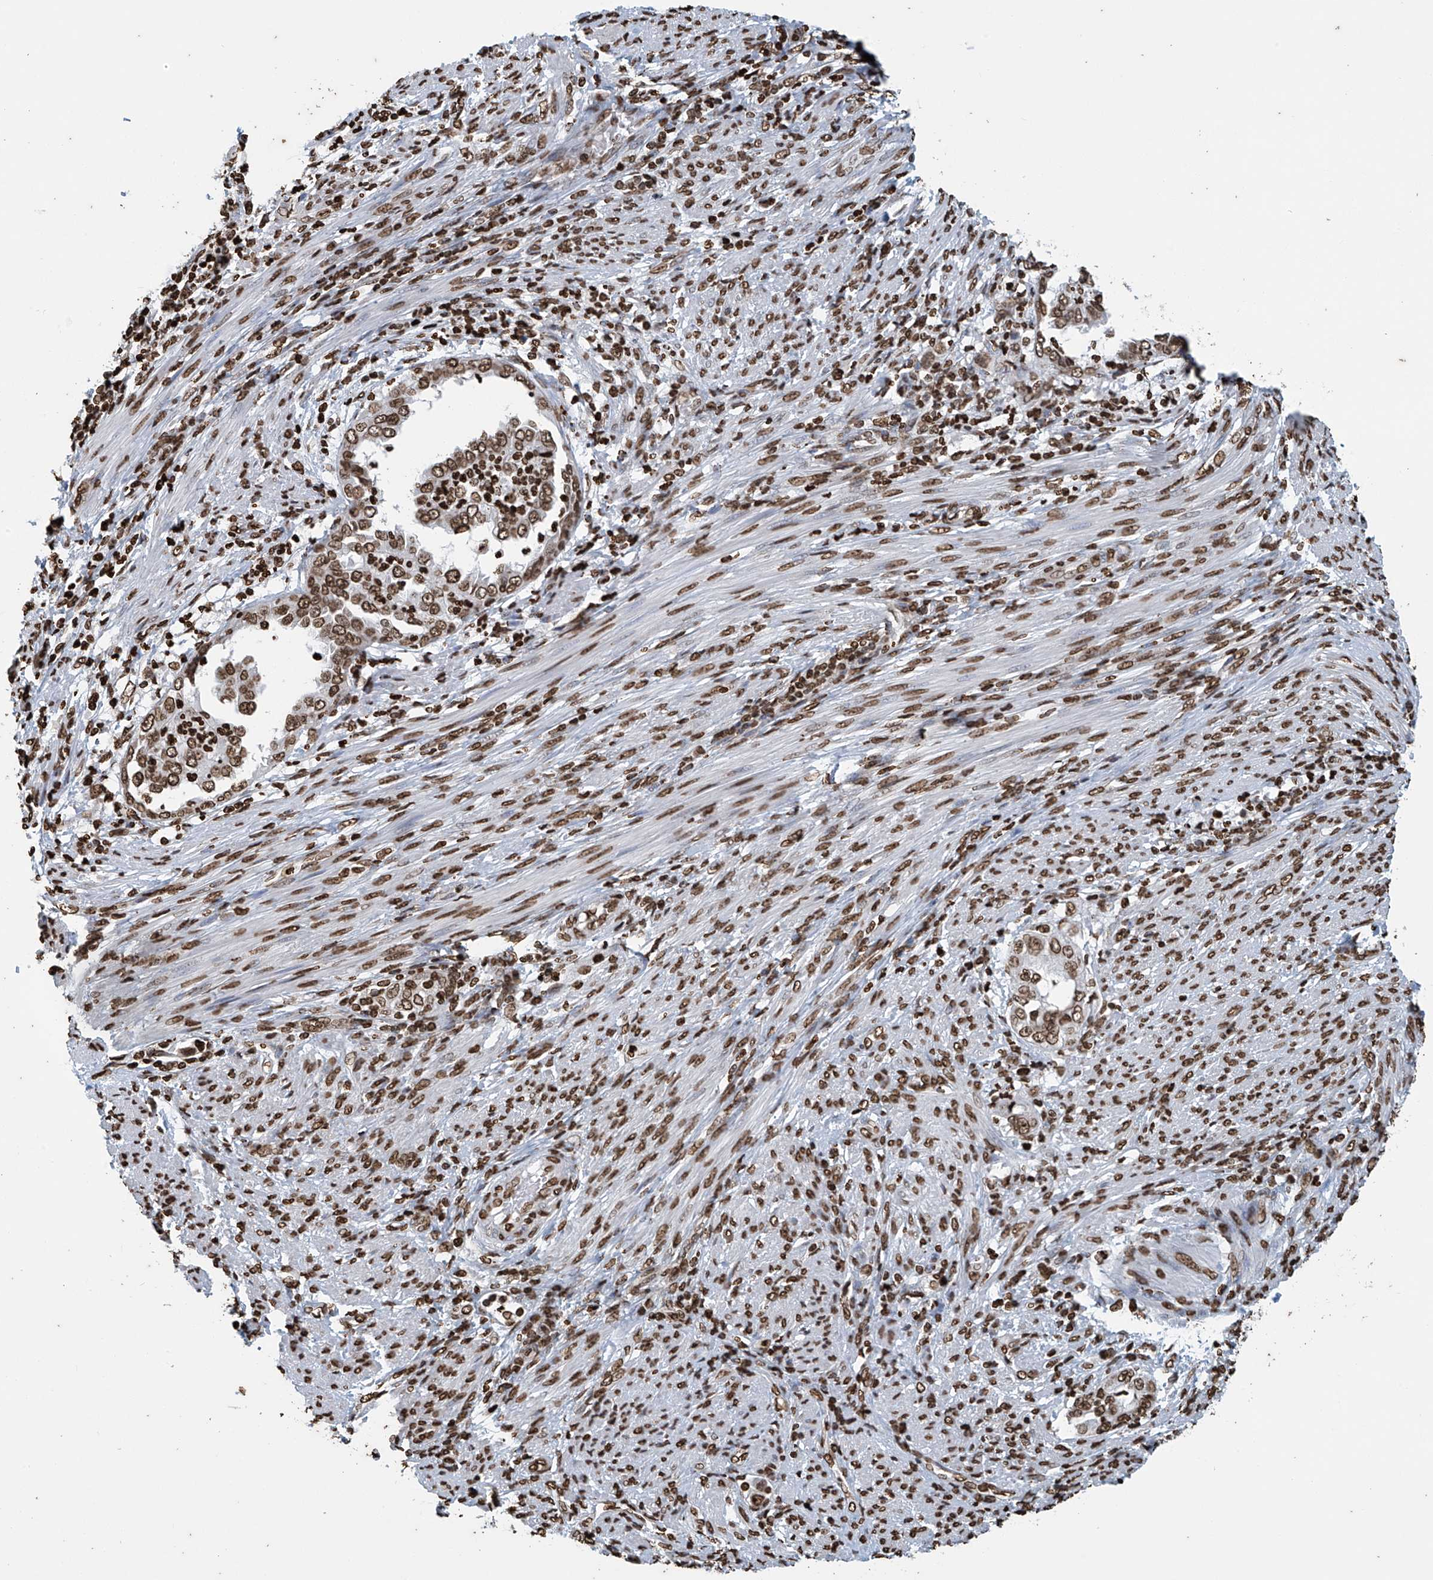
{"staining": {"intensity": "moderate", "quantity": ">75%", "location": "nuclear"}, "tissue": "endometrial cancer", "cell_type": "Tumor cells", "image_type": "cancer", "snomed": [{"axis": "morphology", "description": "Adenocarcinoma, NOS"}, {"axis": "topography", "description": "Endometrium"}], "caption": "Protein staining of endometrial cancer (adenocarcinoma) tissue exhibits moderate nuclear positivity in approximately >75% of tumor cells.", "gene": "DPPA2", "patient": {"sex": "female", "age": 85}}